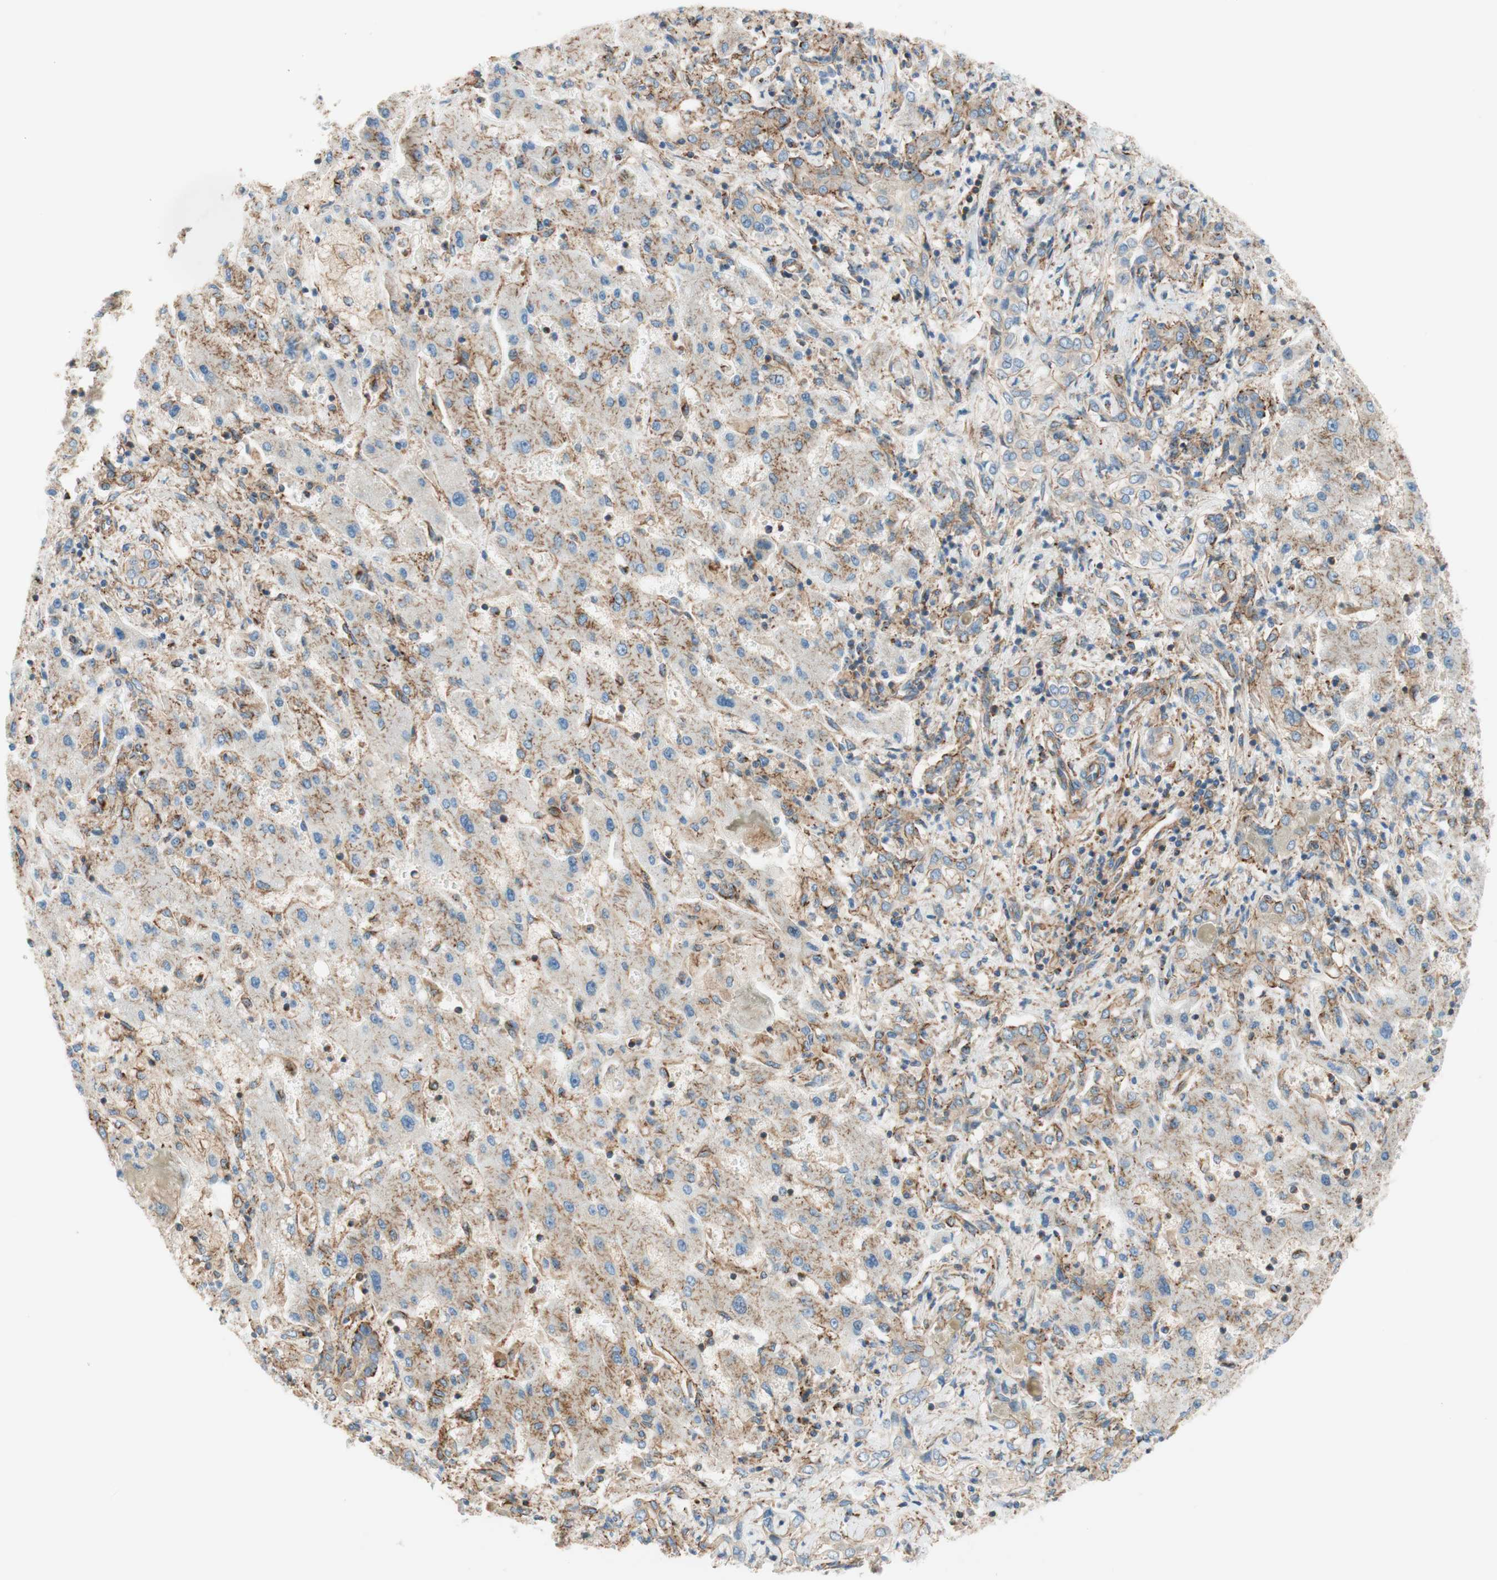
{"staining": {"intensity": "moderate", "quantity": ">75%", "location": "cytoplasmic/membranous"}, "tissue": "liver cancer", "cell_type": "Tumor cells", "image_type": "cancer", "snomed": [{"axis": "morphology", "description": "Cholangiocarcinoma"}, {"axis": "topography", "description": "Liver"}], "caption": "Tumor cells display medium levels of moderate cytoplasmic/membranous expression in about >75% of cells in cholangiocarcinoma (liver).", "gene": "VPS26A", "patient": {"sex": "male", "age": 50}}